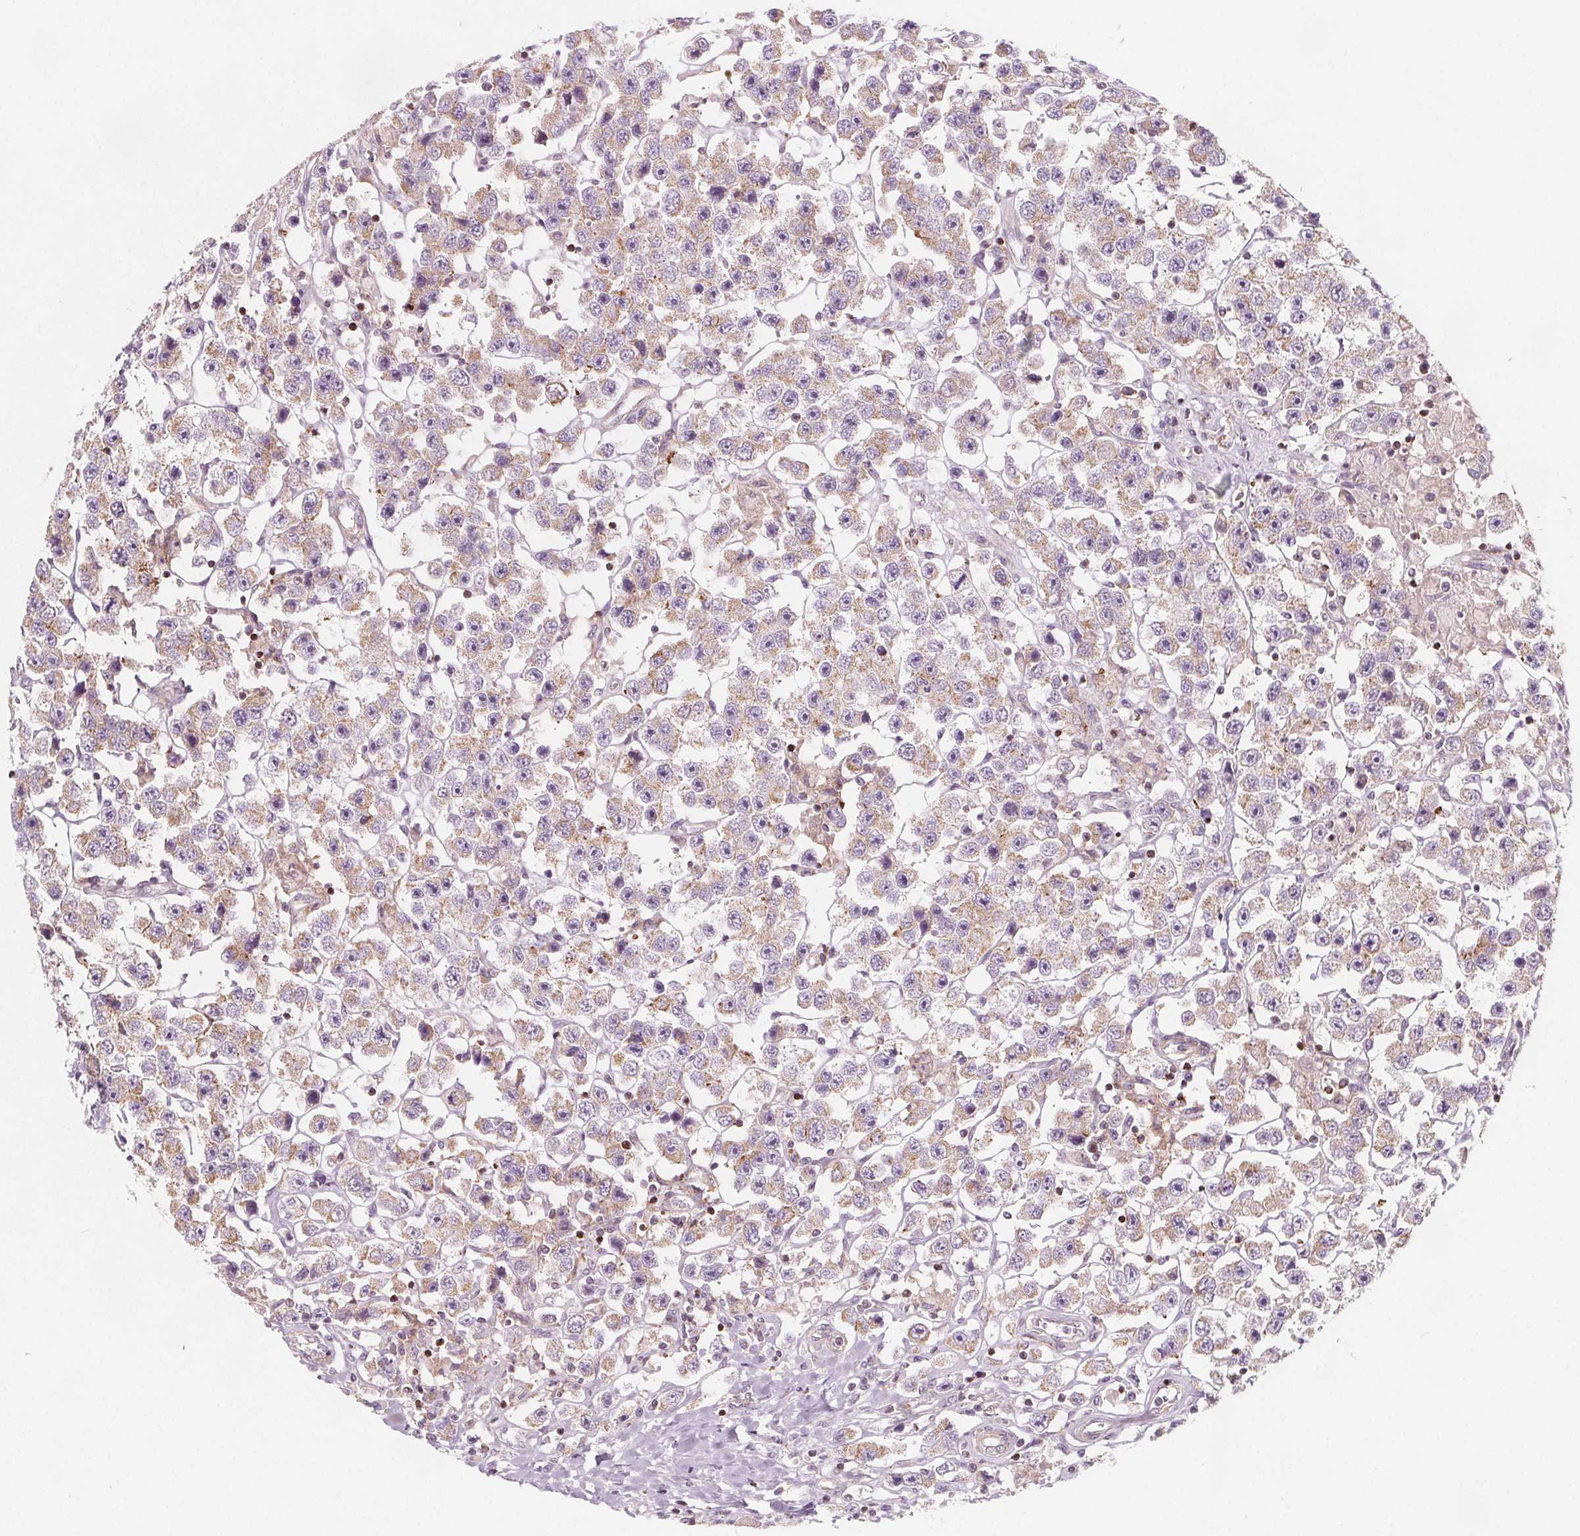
{"staining": {"intensity": "weak", "quantity": ">75%", "location": "cytoplasmic/membranous"}, "tissue": "testis cancer", "cell_type": "Tumor cells", "image_type": "cancer", "snomed": [{"axis": "morphology", "description": "Seminoma, NOS"}, {"axis": "topography", "description": "Testis"}], "caption": "This is an image of immunohistochemistry staining of testis cancer, which shows weak expression in the cytoplasmic/membranous of tumor cells.", "gene": "ADAM33", "patient": {"sex": "male", "age": 45}}